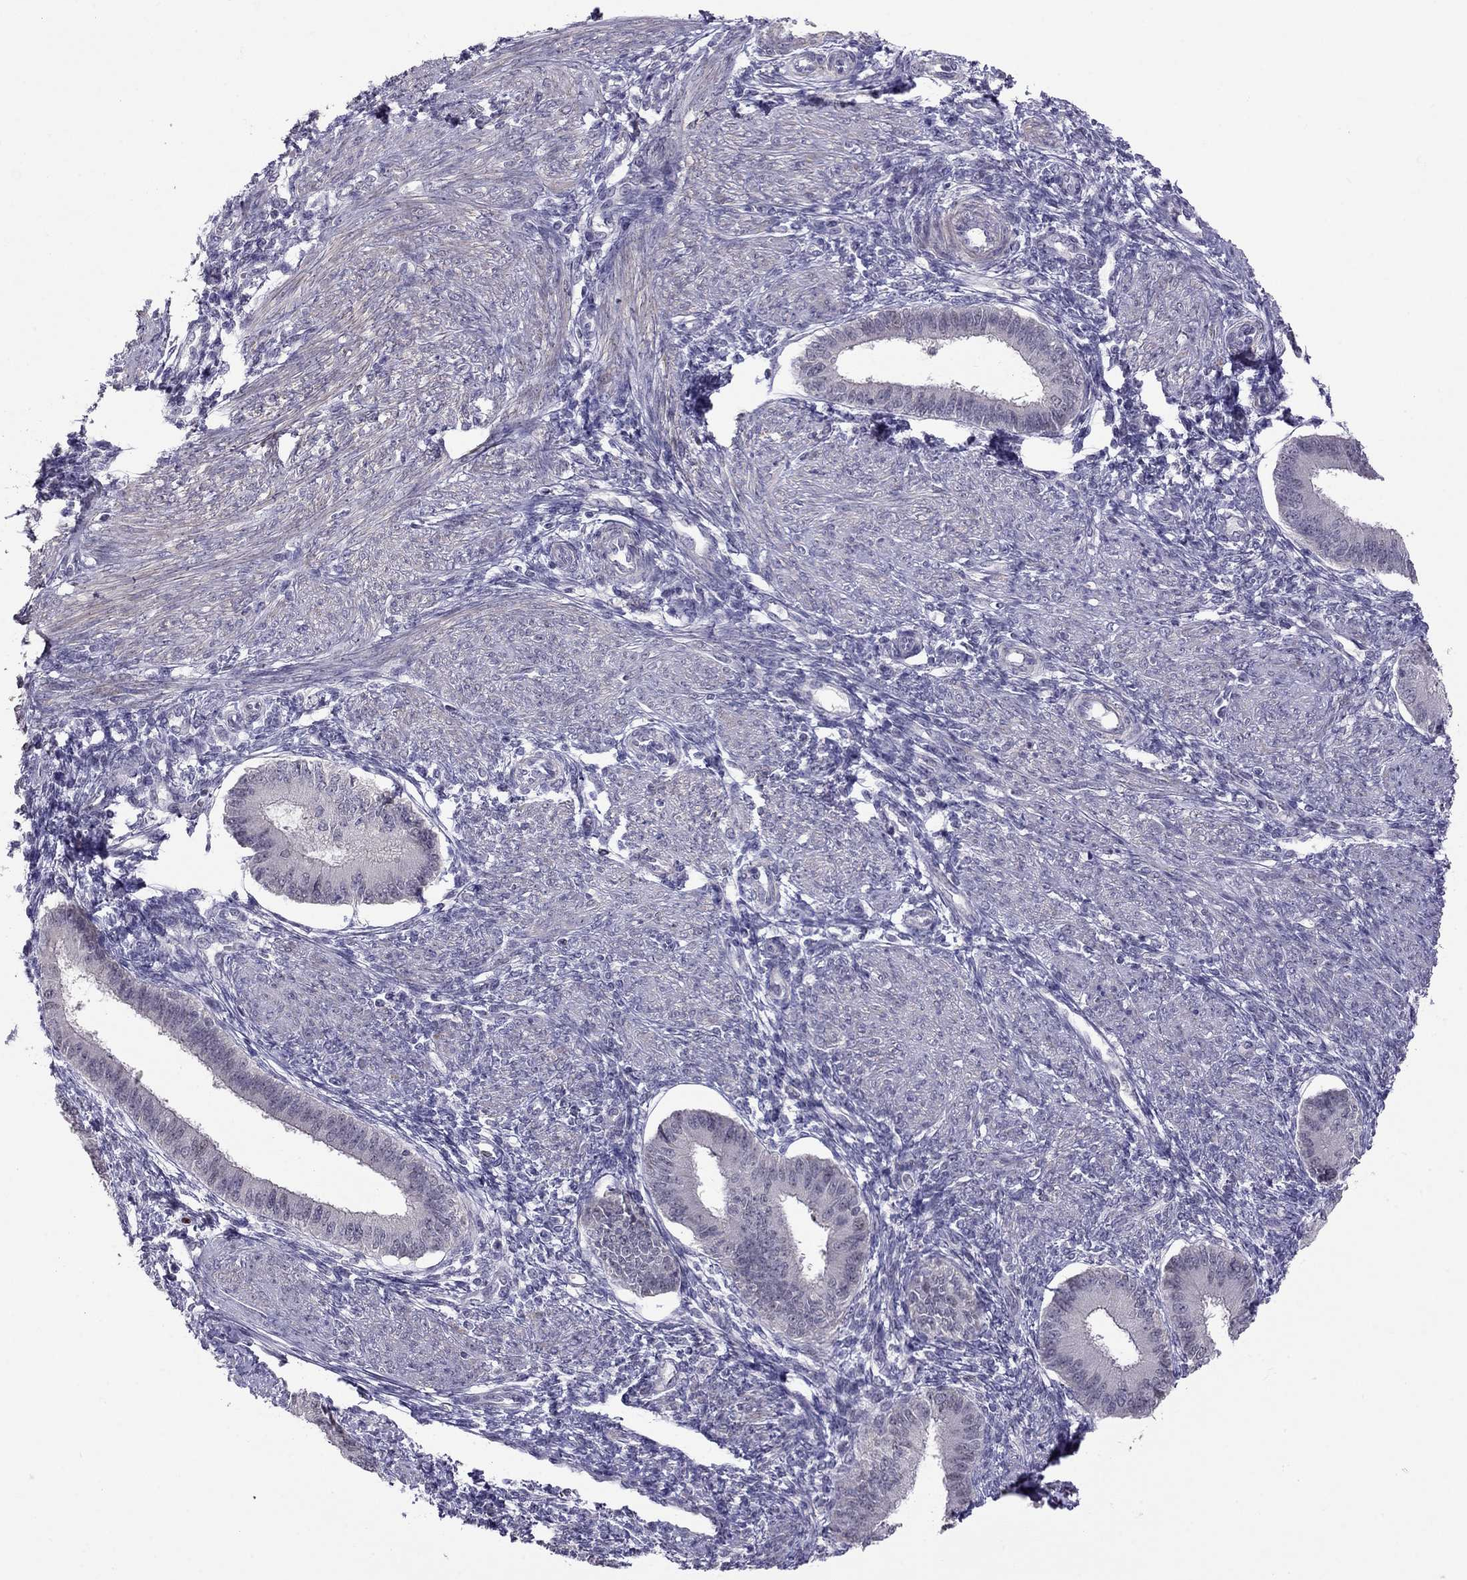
{"staining": {"intensity": "negative", "quantity": "none", "location": "none"}, "tissue": "endometrium", "cell_type": "Cells in endometrial stroma", "image_type": "normal", "snomed": [{"axis": "morphology", "description": "Normal tissue, NOS"}, {"axis": "topography", "description": "Endometrium"}], "caption": "Human endometrium stained for a protein using IHC demonstrates no expression in cells in endometrial stroma.", "gene": "LRRC39", "patient": {"sex": "female", "age": 39}}